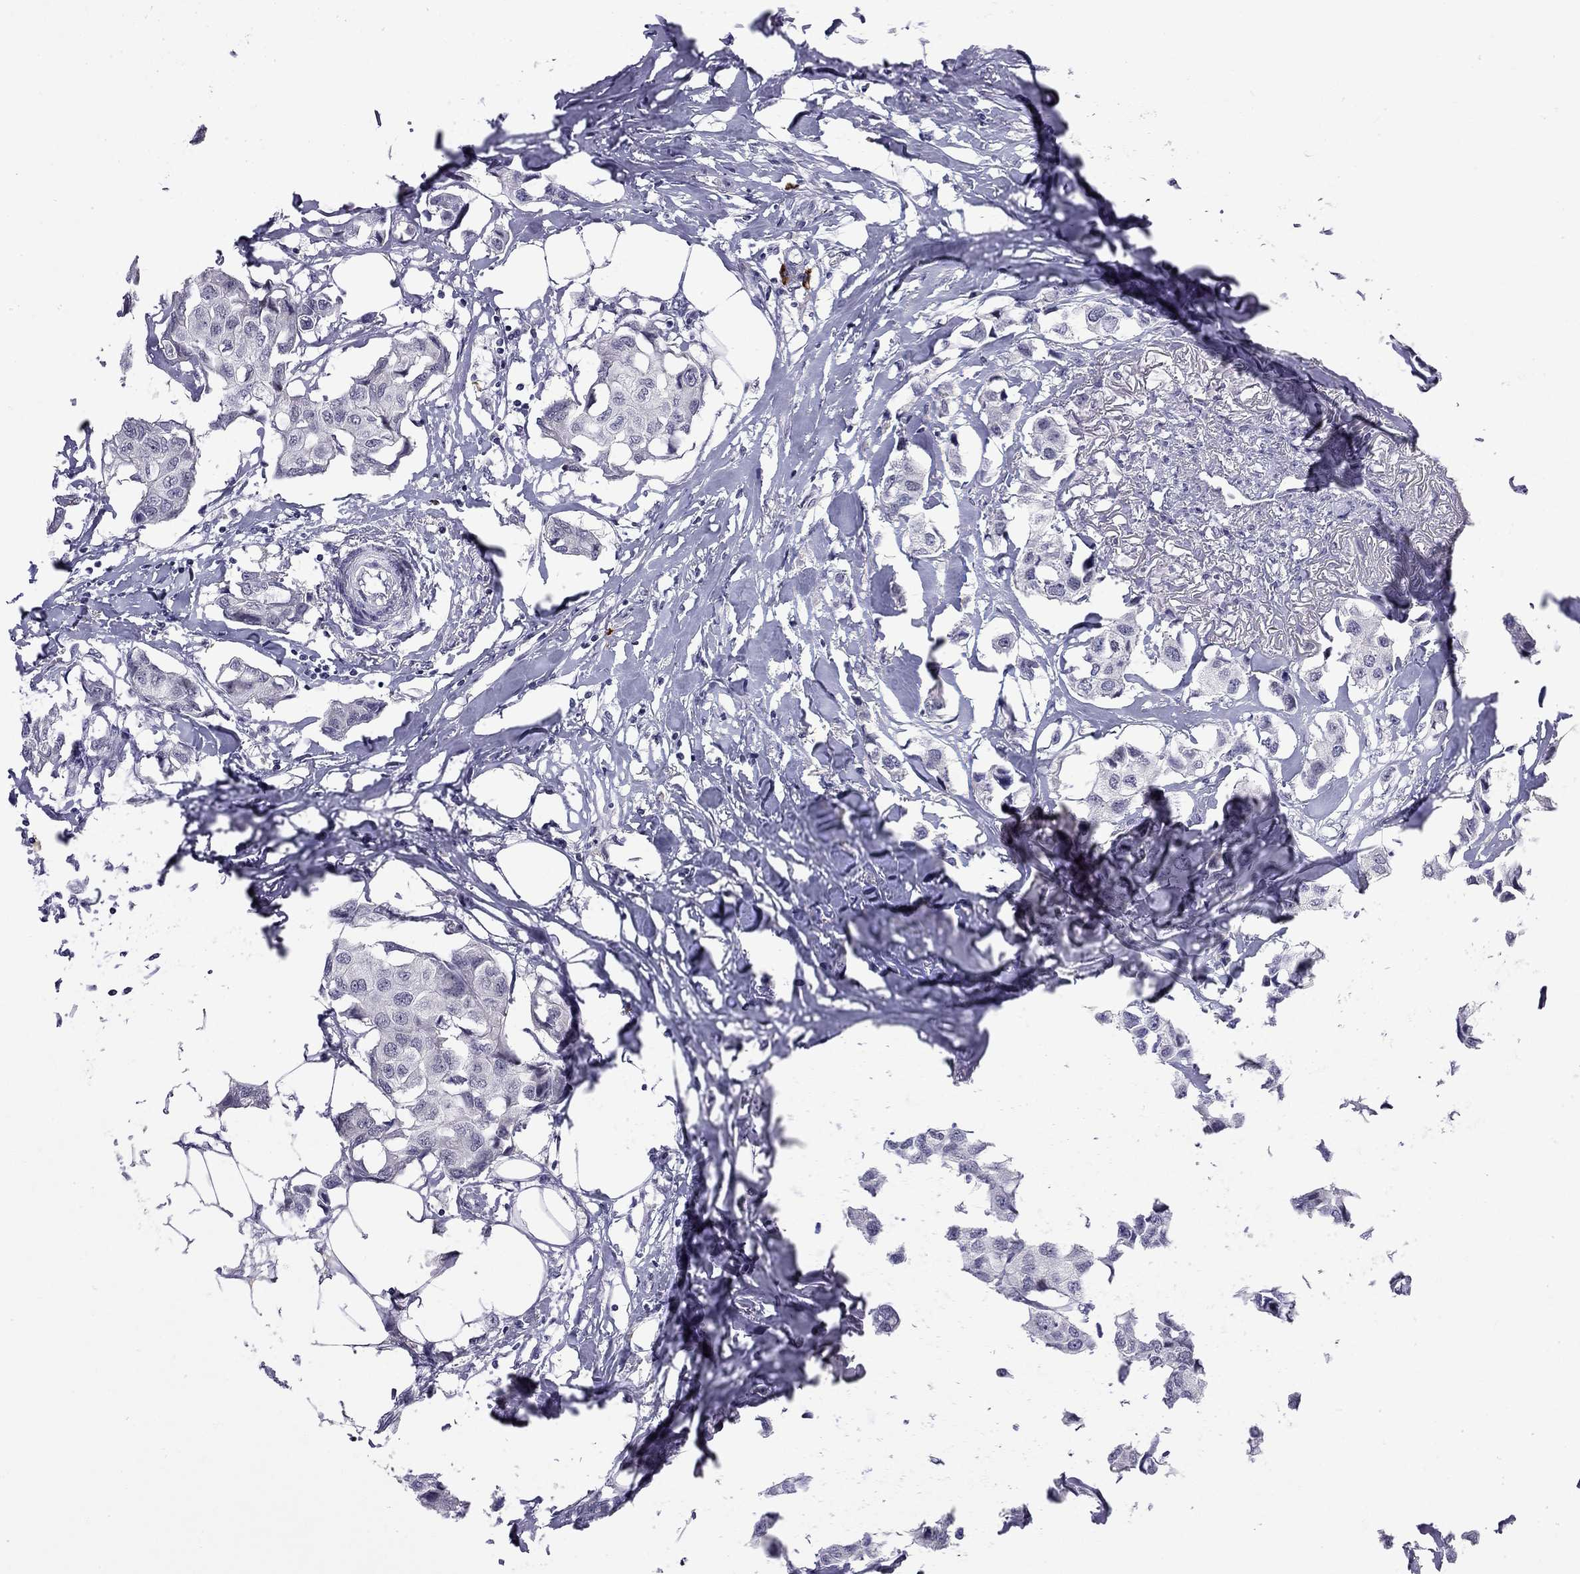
{"staining": {"intensity": "negative", "quantity": "none", "location": "none"}, "tissue": "breast cancer", "cell_type": "Tumor cells", "image_type": "cancer", "snomed": [{"axis": "morphology", "description": "Duct carcinoma"}, {"axis": "topography", "description": "Breast"}], "caption": "Immunohistochemical staining of human intraductal carcinoma (breast) exhibits no significant positivity in tumor cells.", "gene": "RTL9", "patient": {"sex": "female", "age": 80}}